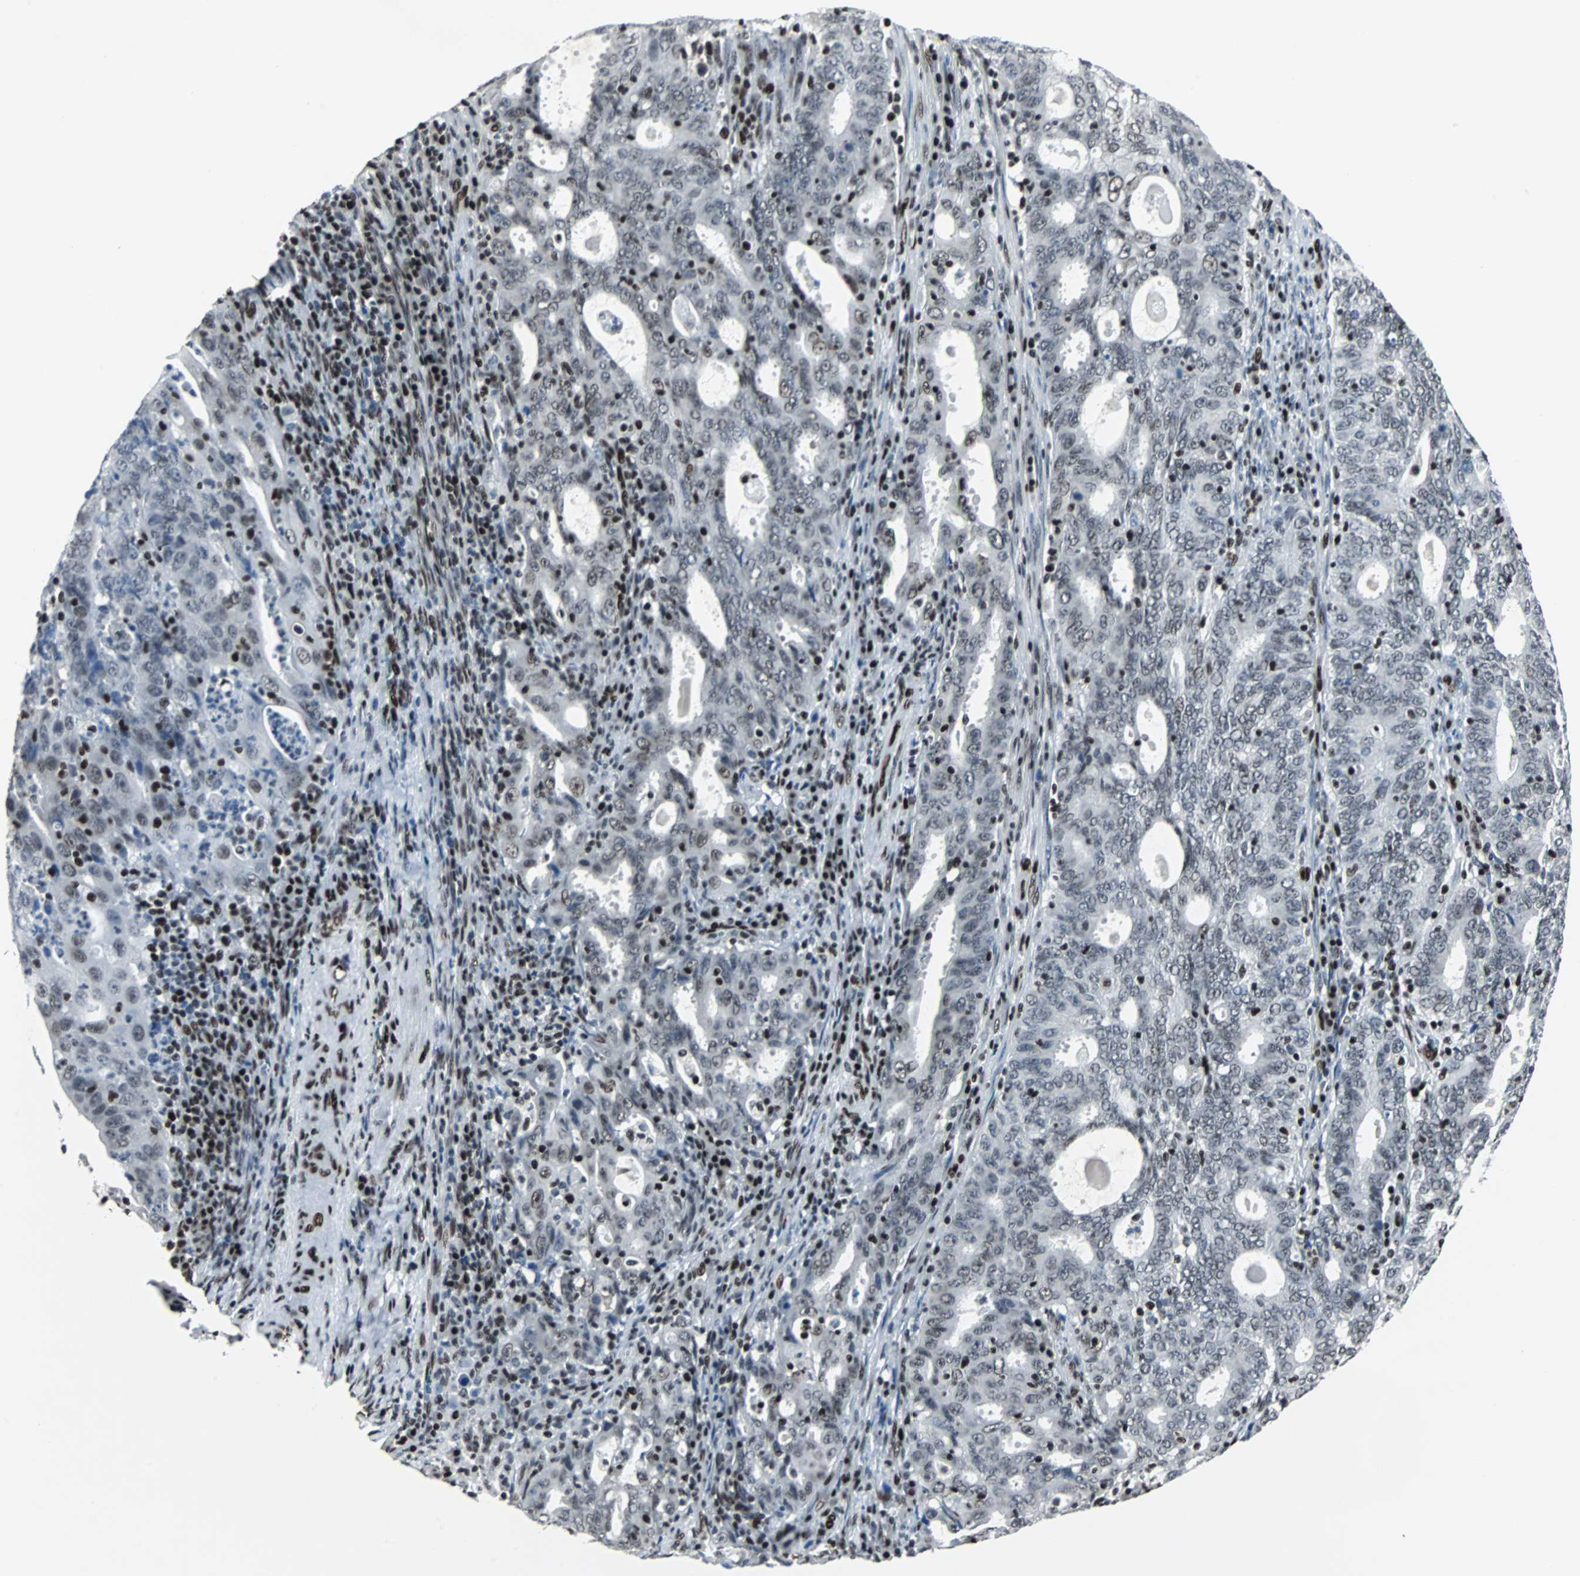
{"staining": {"intensity": "weak", "quantity": ">75%", "location": "nuclear"}, "tissue": "cervical cancer", "cell_type": "Tumor cells", "image_type": "cancer", "snomed": [{"axis": "morphology", "description": "Adenocarcinoma, NOS"}, {"axis": "topography", "description": "Cervix"}], "caption": "A histopathology image of human cervical cancer stained for a protein reveals weak nuclear brown staining in tumor cells. The staining was performed using DAB (3,3'-diaminobenzidine) to visualize the protein expression in brown, while the nuclei were stained in blue with hematoxylin (Magnification: 20x).", "gene": "MEF2D", "patient": {"sex": "female", "age": 44}}